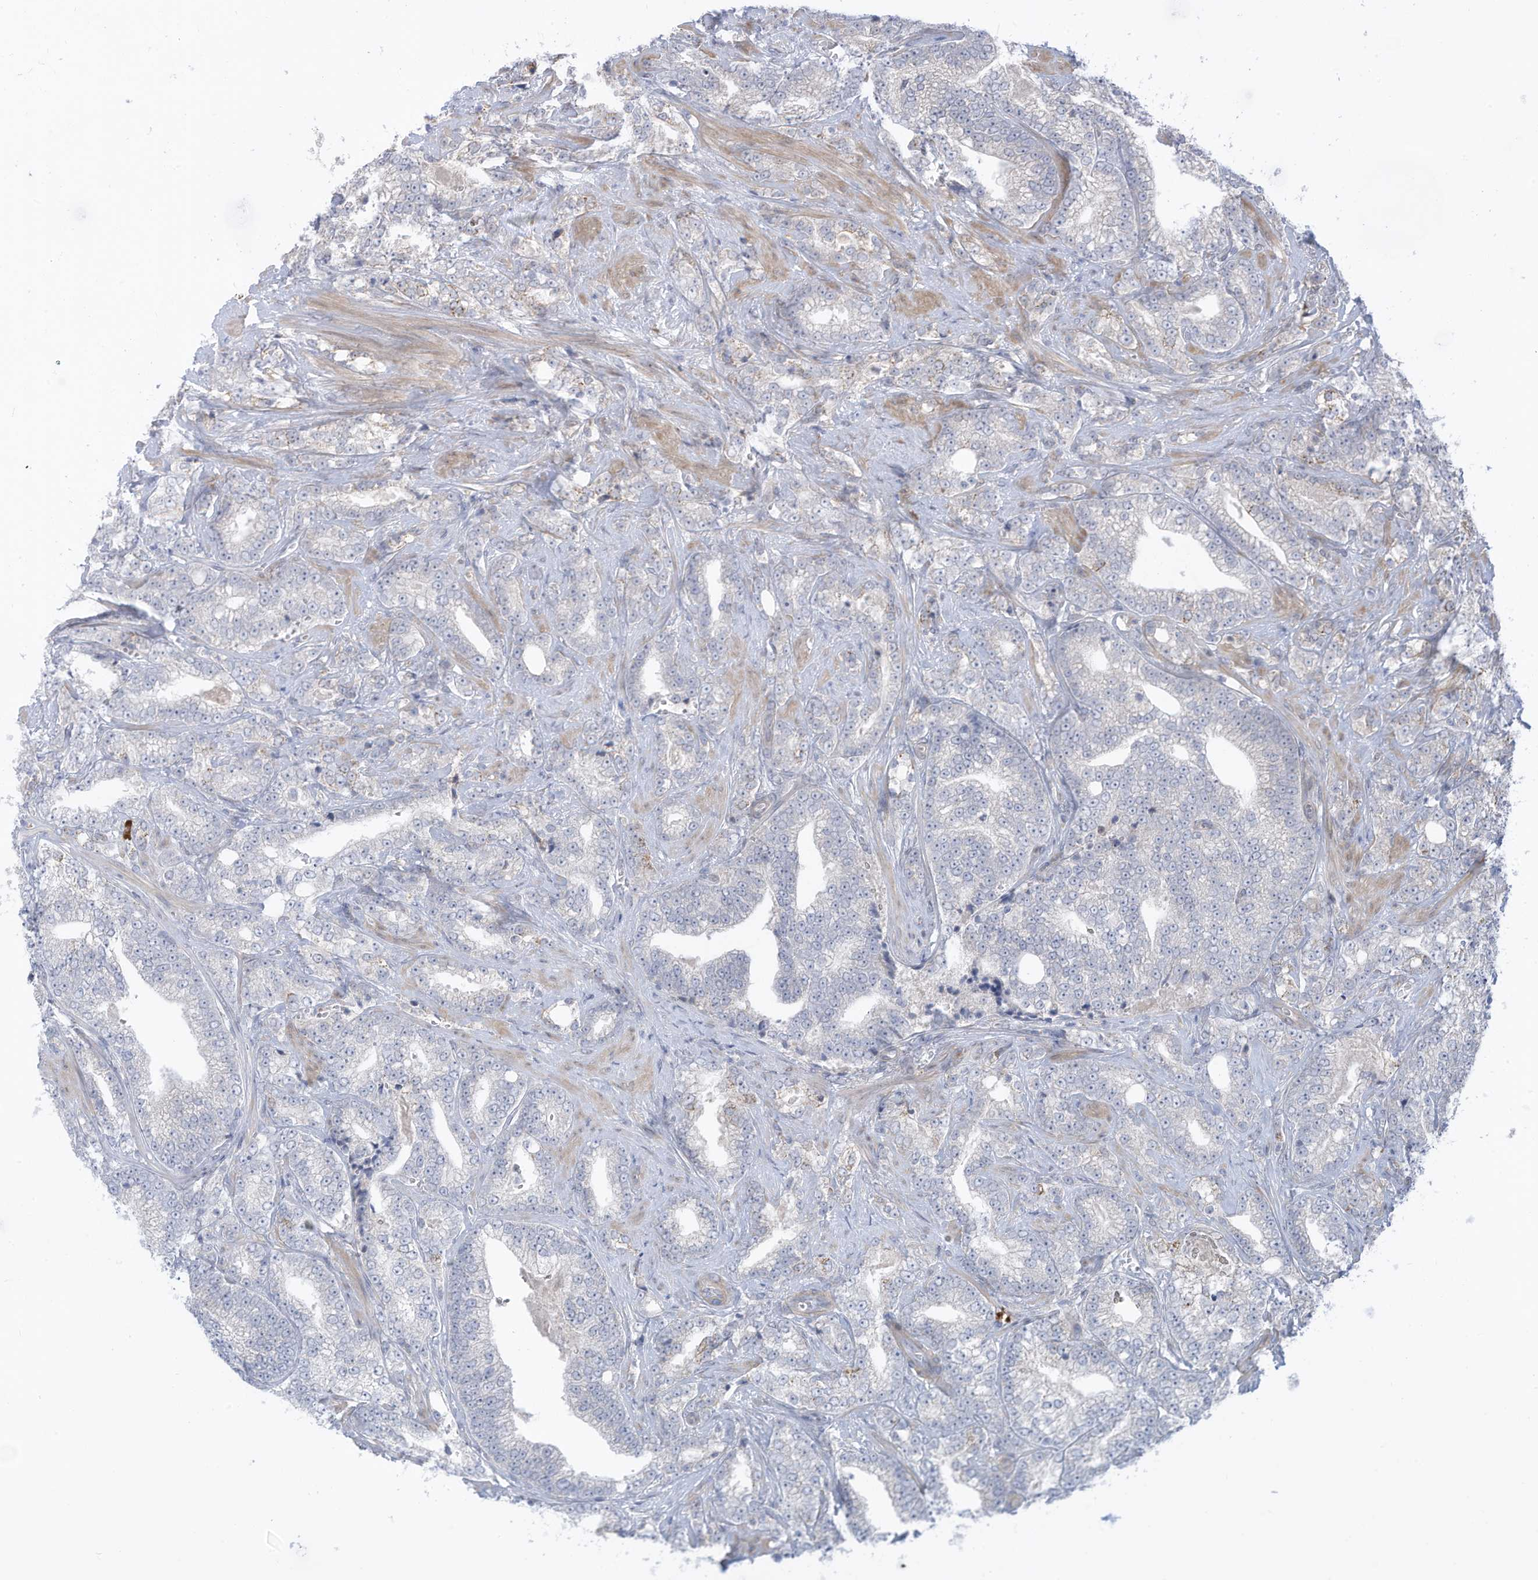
{"staining": {"intensity": "negative", "quantity": "none", "location": "none"}, "tissue": "prostate cancer", "cell_type": "Tumor cells", "image_type": "cancer", "snomed": [{"axis": "morphology", "description": "Adenocarcinoma, High grade"}, {"axis": "topography", "description": "Prostate and seminal vesicle, NOS"}], "caption": "There is no significant expression in tumor cells of prostate cancer.", "gene": "ZNF292", "patient": {"sex": "male", "age": 67}}